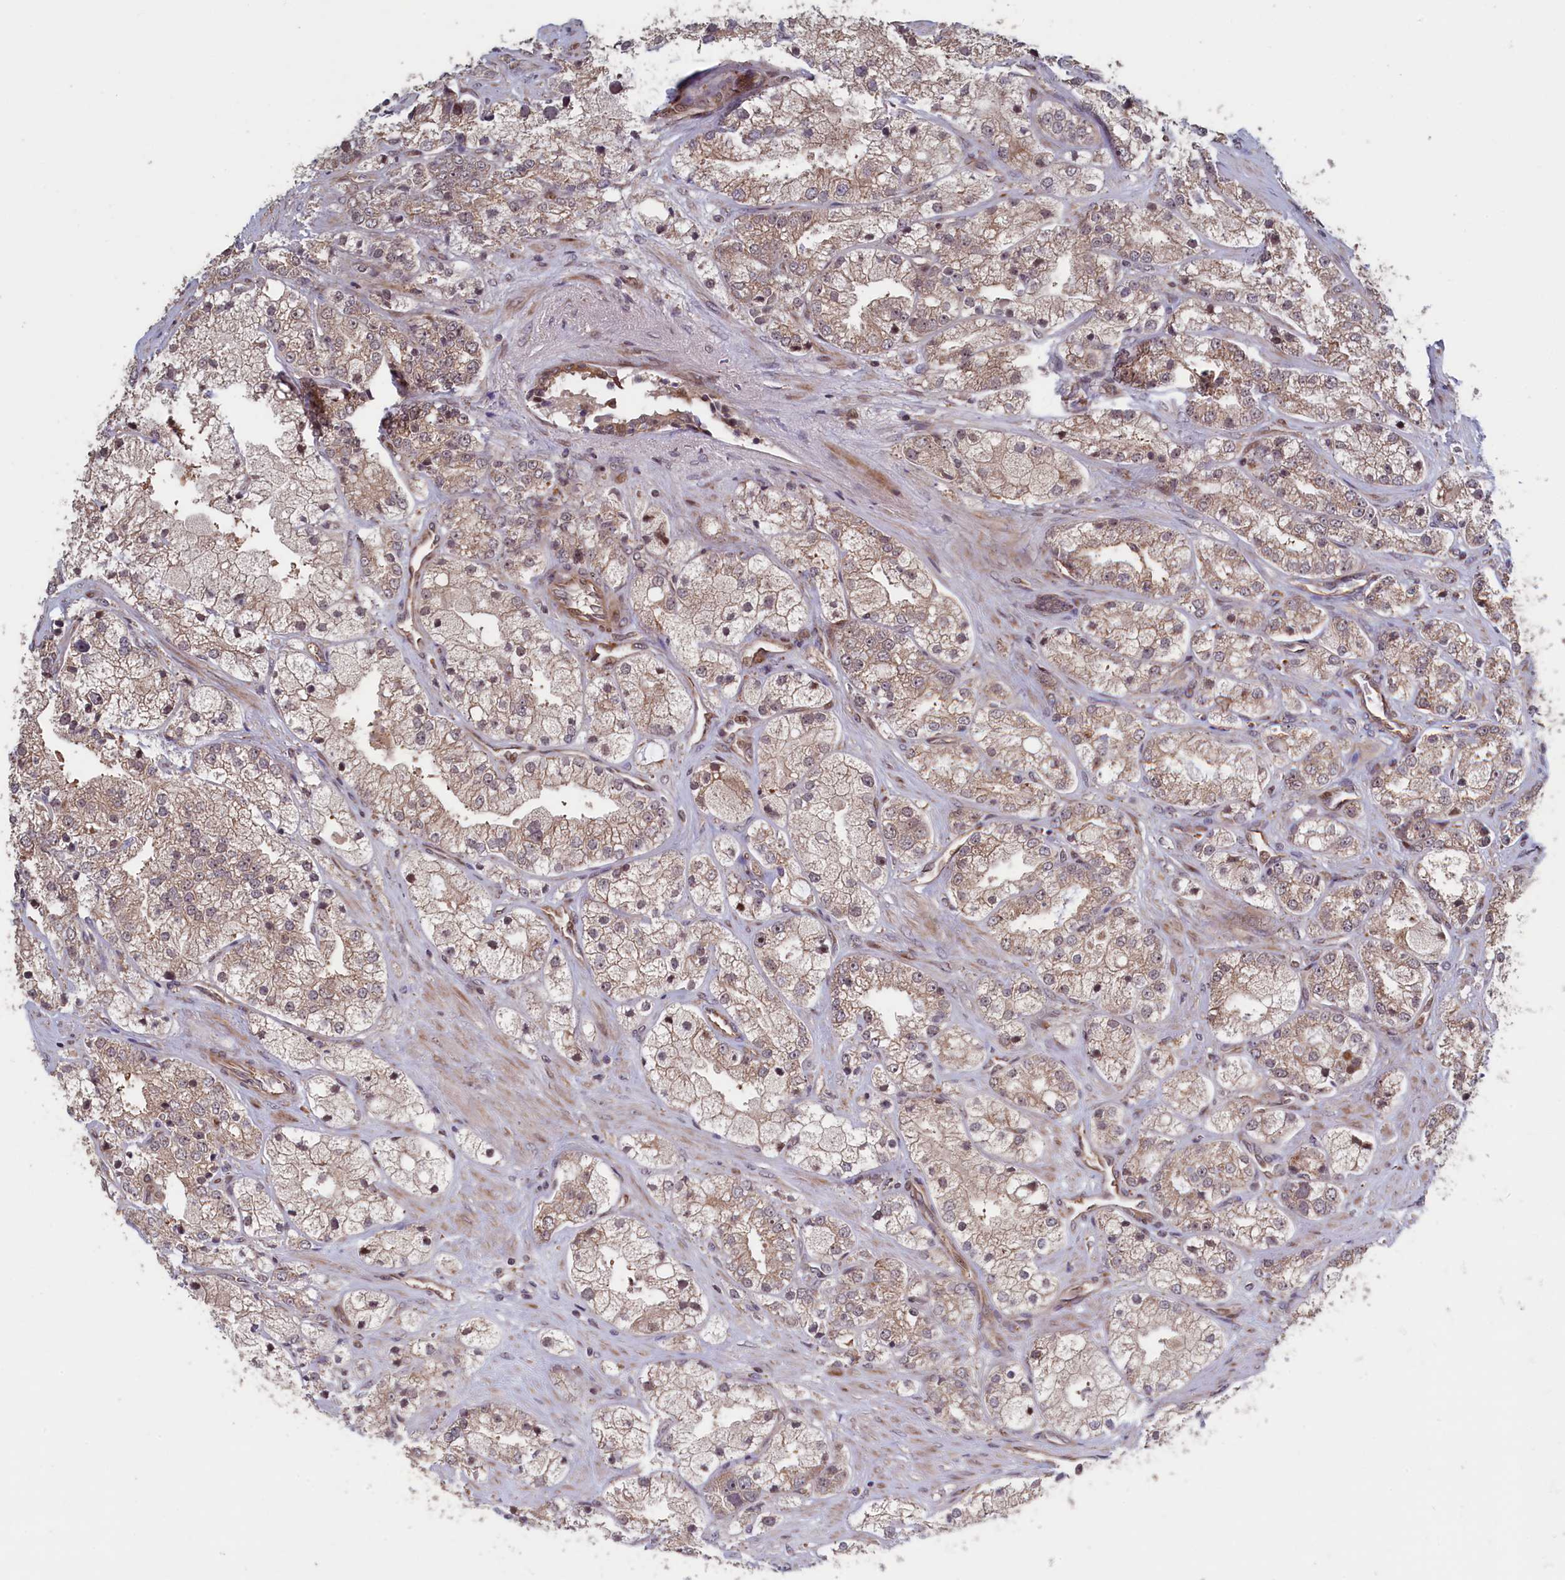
{"staining": {"intensity": "moderate", "quantity": ">75%", "location": "cytoplasmic/membranous"}, "tissue": "prostate cancer", "cell_type": "Tumor cells", "image_type": "cancer", "snomed": [{"axis": "morphology", "description": "Adenocarcinoma, High grade"}, {"axis": "topography", "description": "Prostate"}], "caption": "Tumor cells show moderate cytoplasmic/membranous staining in about >75% of cells in prostate cancer.", "gene": "LSG1", "patient": {"sex": "male", "age": 50}}